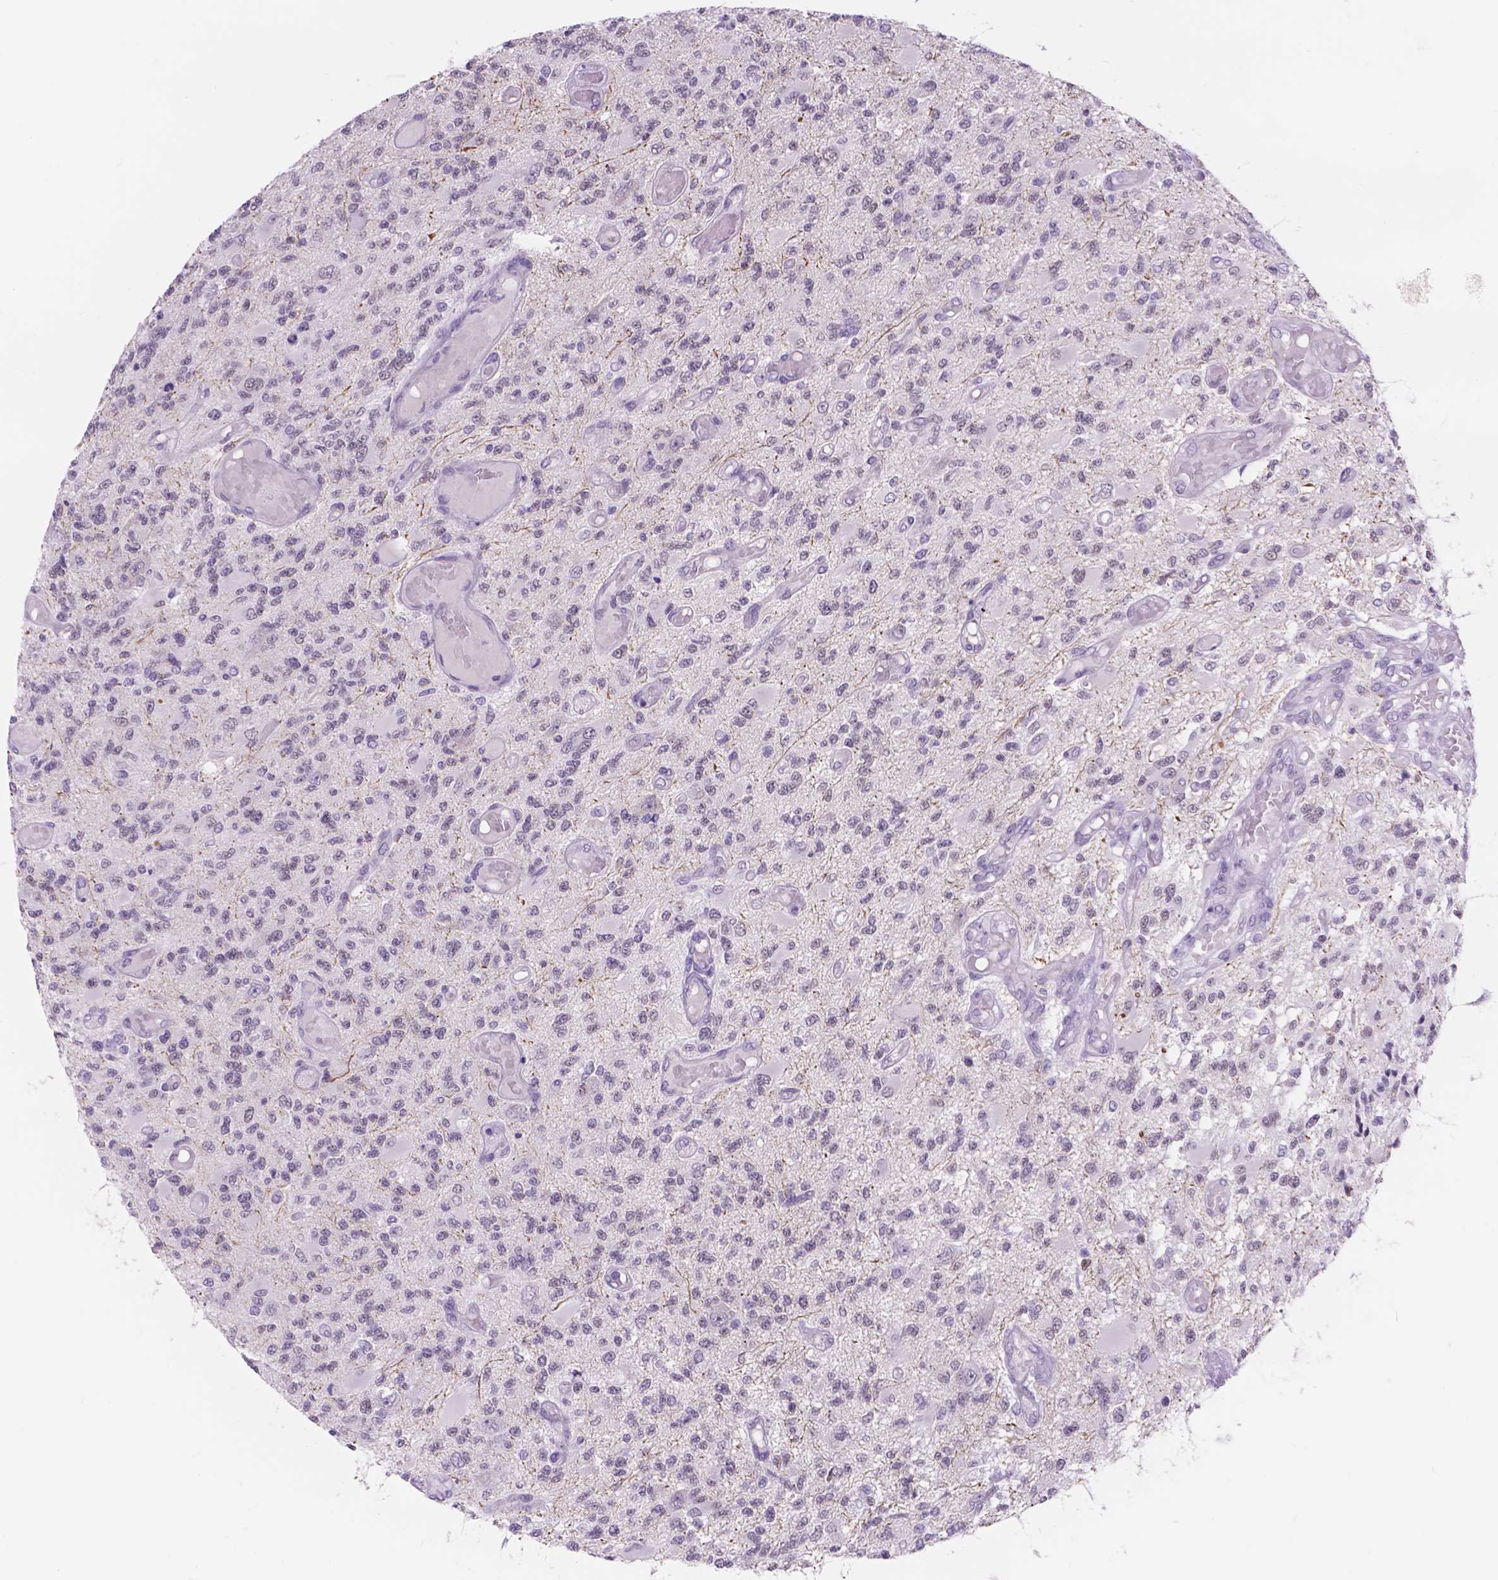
{"staining": {"intensity": "negative", "quantity": "none", "location": "none"}, "tissue": "glioma", "cell_type": "Tumor cells", "image_type": "cancer", "snomed": [{"axis": "morphology", "description": "Glioma, malignant, High grade"}, {"axis": "topography", "description": "Brain"}], "caption": "There is no significant staining in tumor cells of high-grade glioma (malignant). Nuclei are stained in blue.", "gene": "DCC", "patient": {"sex": "female", "age": 63}}